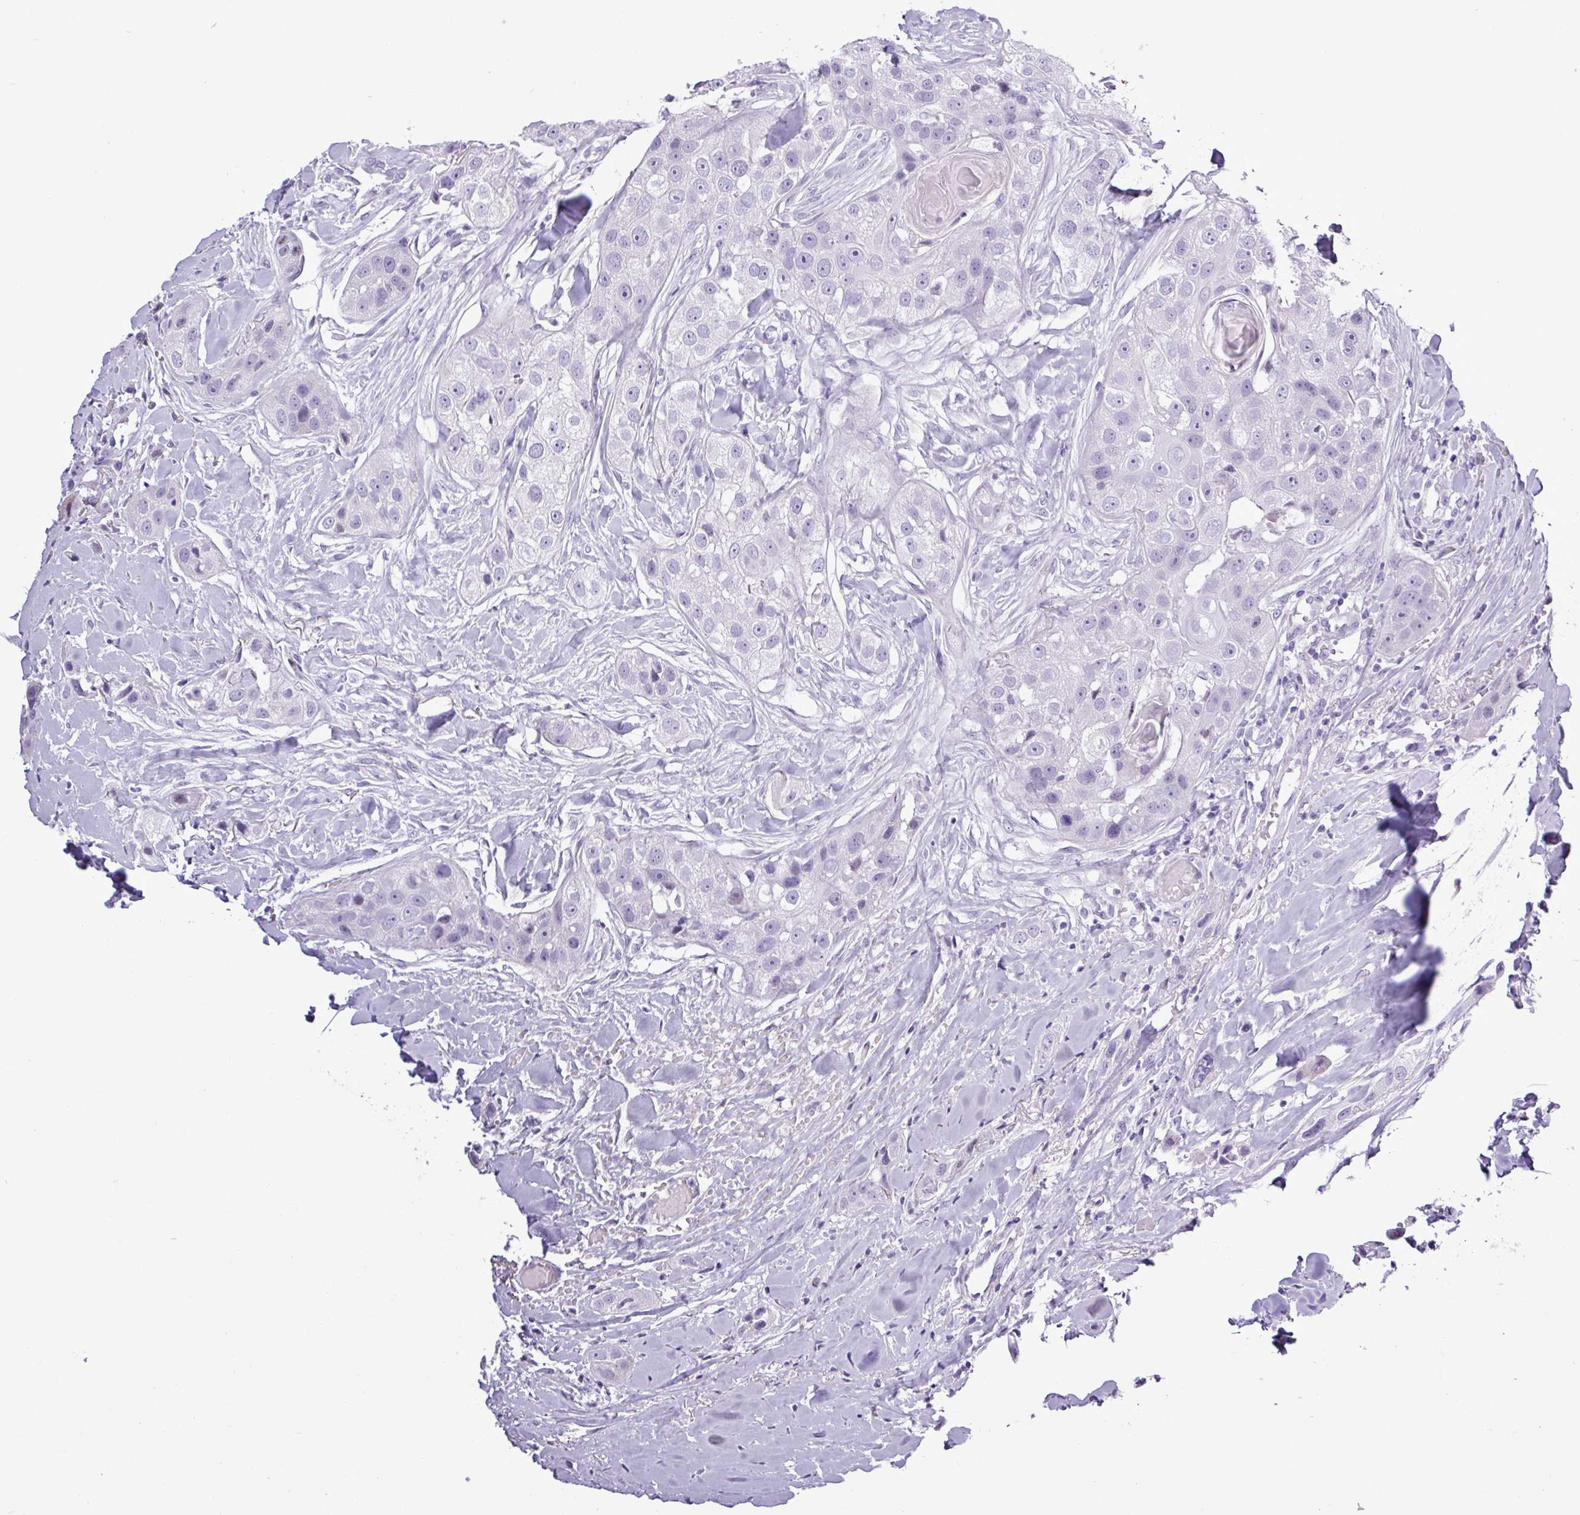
{"staining": {"intensity": "negative", "quantity": "none", "location": "none"}, "tissue": "head and neck cancer", "cell_type": "Tumor cells", "image_type": "cancer", "snomed": [{"axis": "morphology", "description": "Normal tissue, NOS"}, {"axis": "morphology", "description": "Squamous cell carcinoma, NOS"}, {"axis": "topography", "description": "Skeletal muscle"}, {"axis": "topography", "description": "Head-Neck"}], "caption": "This is an IHC histopathology image of head and neck cancer. There is no staining in tumor cells.", "gene": "ALDH3A1", "patient": {"sex": "male", "age": 51}}